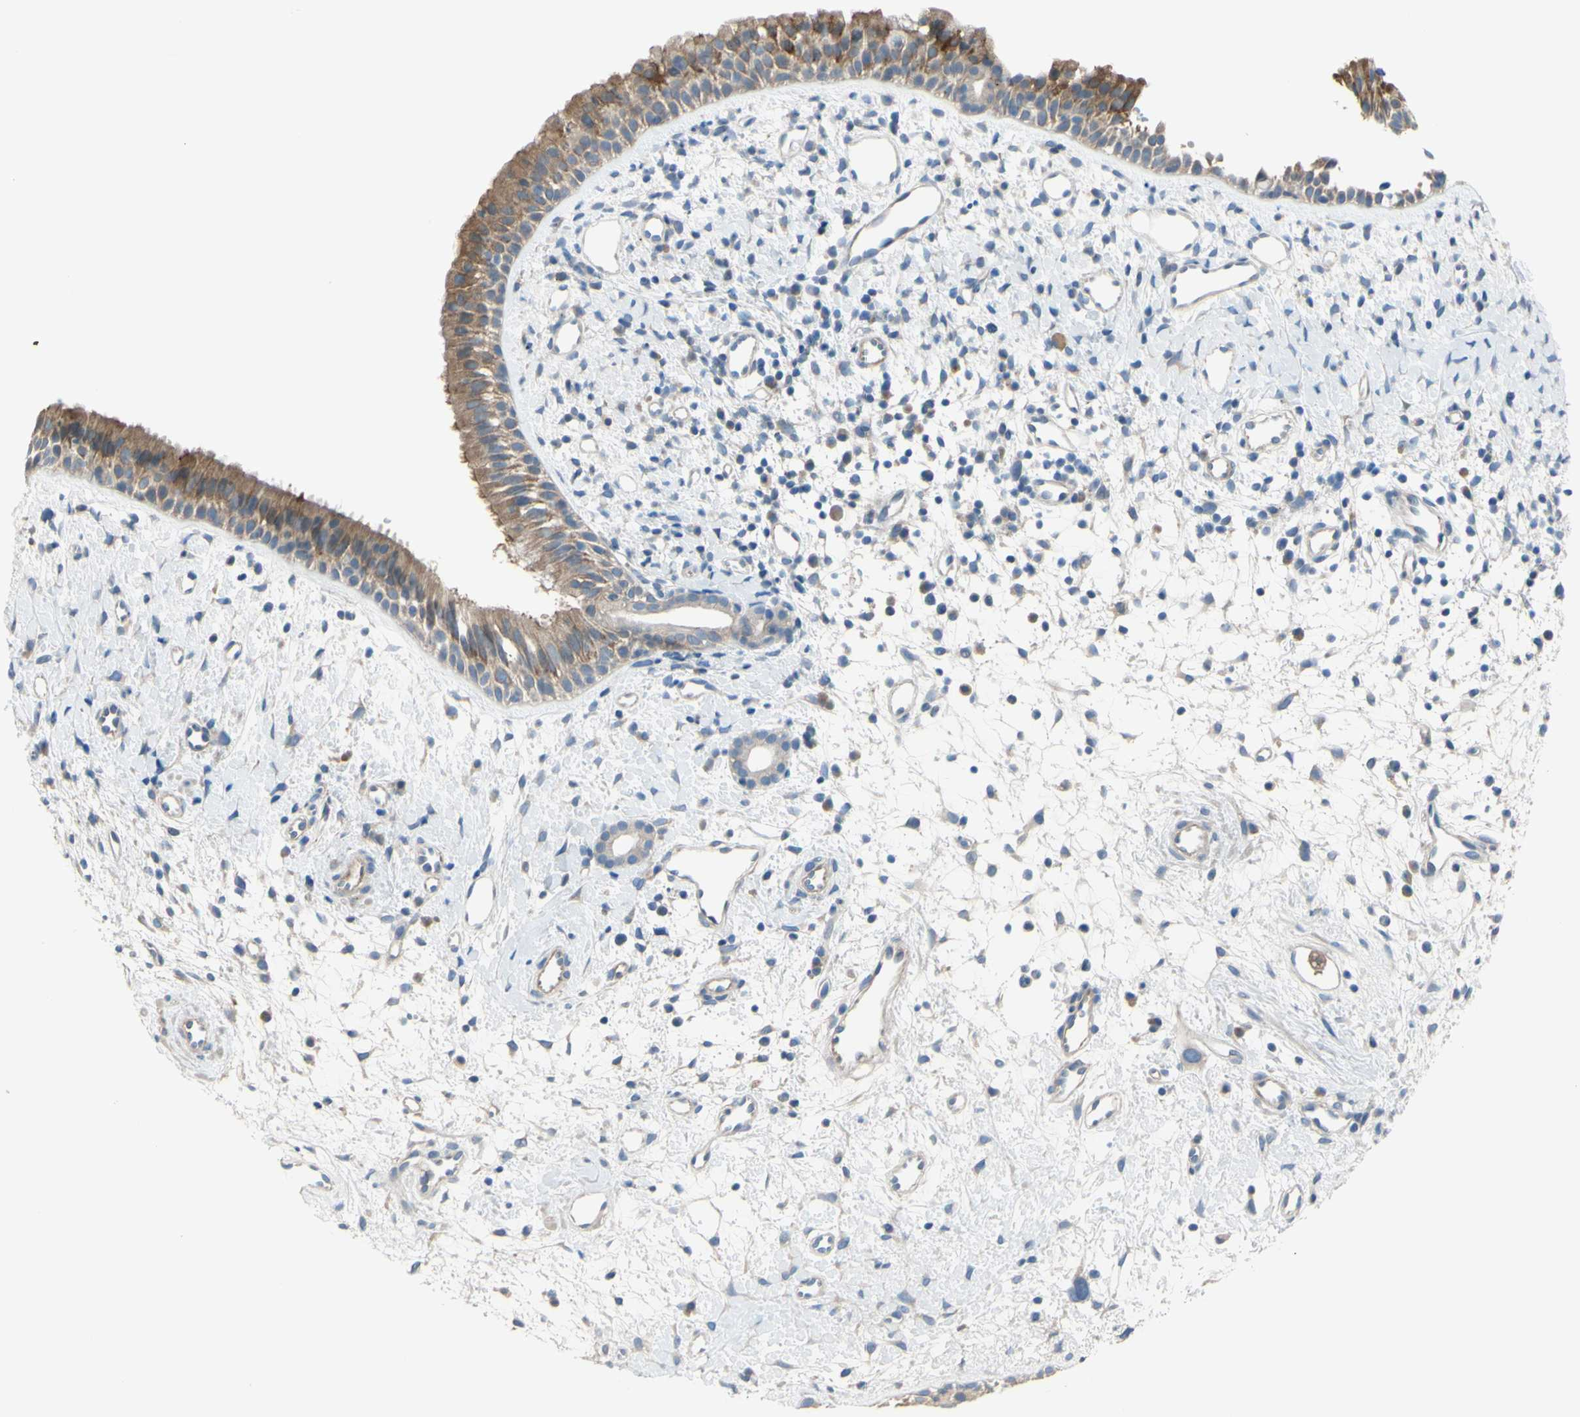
{"staining": {"intensity": "moderate", "quantity": ">75%", "location": "cytoplasmic/membranous"}, "tissue": "nasopharynx", "cell_type": "Respiratory epithelial cells", "image_type": "normal", "snomed": [{"axis": "morphology", "description": "Normal tissue, NOS"}, {"axis": "topography", "description": "Nasopharynx"}], "caption": "This image displays IHC staining of benign nasopharynx, with medium moderate cytoplasmic/membranous positivity in about >75% of respiratory epithelial cells.", "gene": "TMEM59L", "patient": {"sex": "male", "age": 22}}